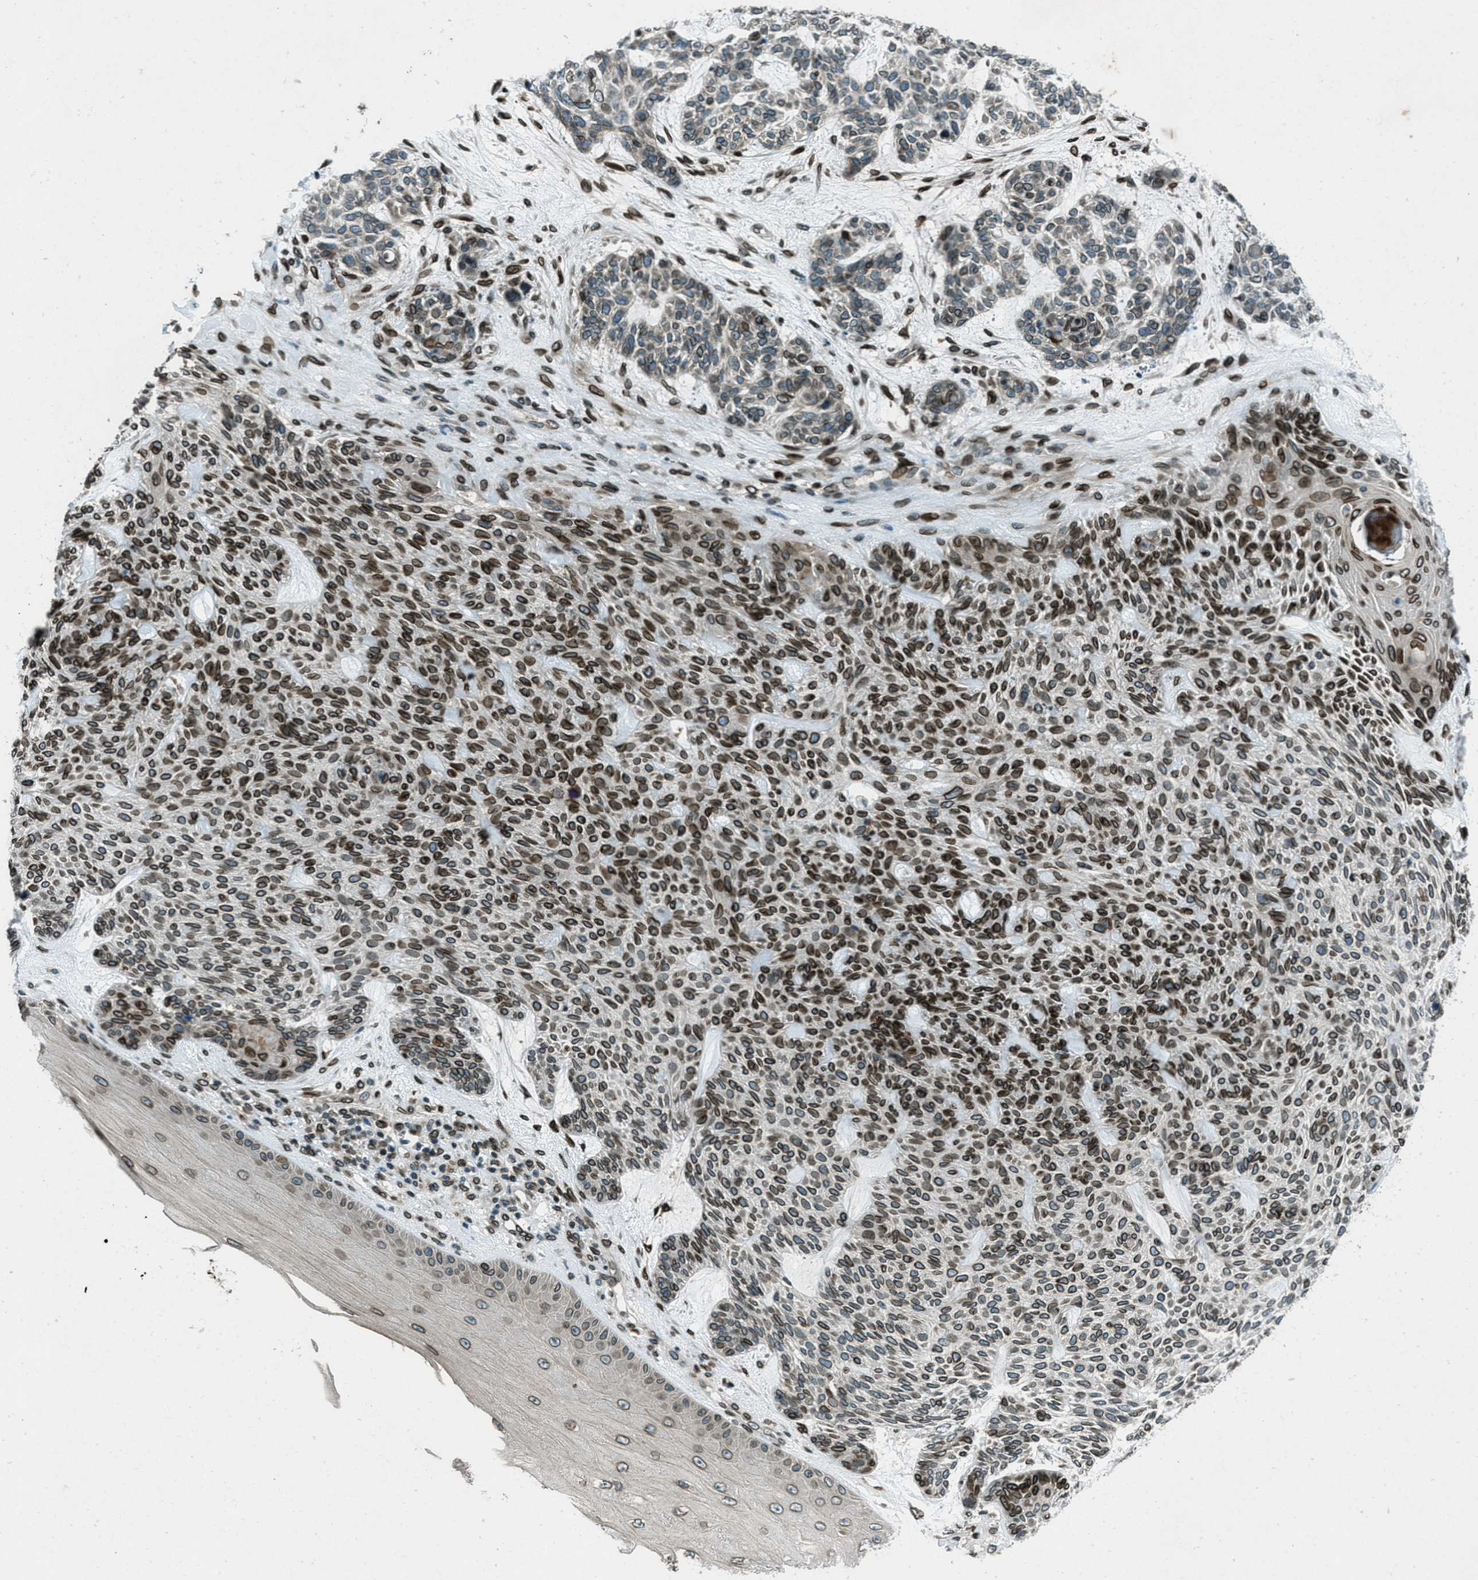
{"staining": {"intensity": "strong", "quantity": ">75%", "location": "cytoplasmic/membranous,nuclear"}, "tissue": "skin cancer", "cell_type": "Tumor cells", "image_type": "cancer", "snomed": [{"axis": "morphology", "description": "Basal cell carcinoma"}, {"axis": "topography", "description": "Skin"}], "caption": "Tumor cells exhibit high levels of strong cytoplasmic/membranous and nuclear positivity in about >75% of cells in human basal cell carcinoma (skin).", "gene": "LEMD2", "patient": {"sex": "male", "age": 55}}